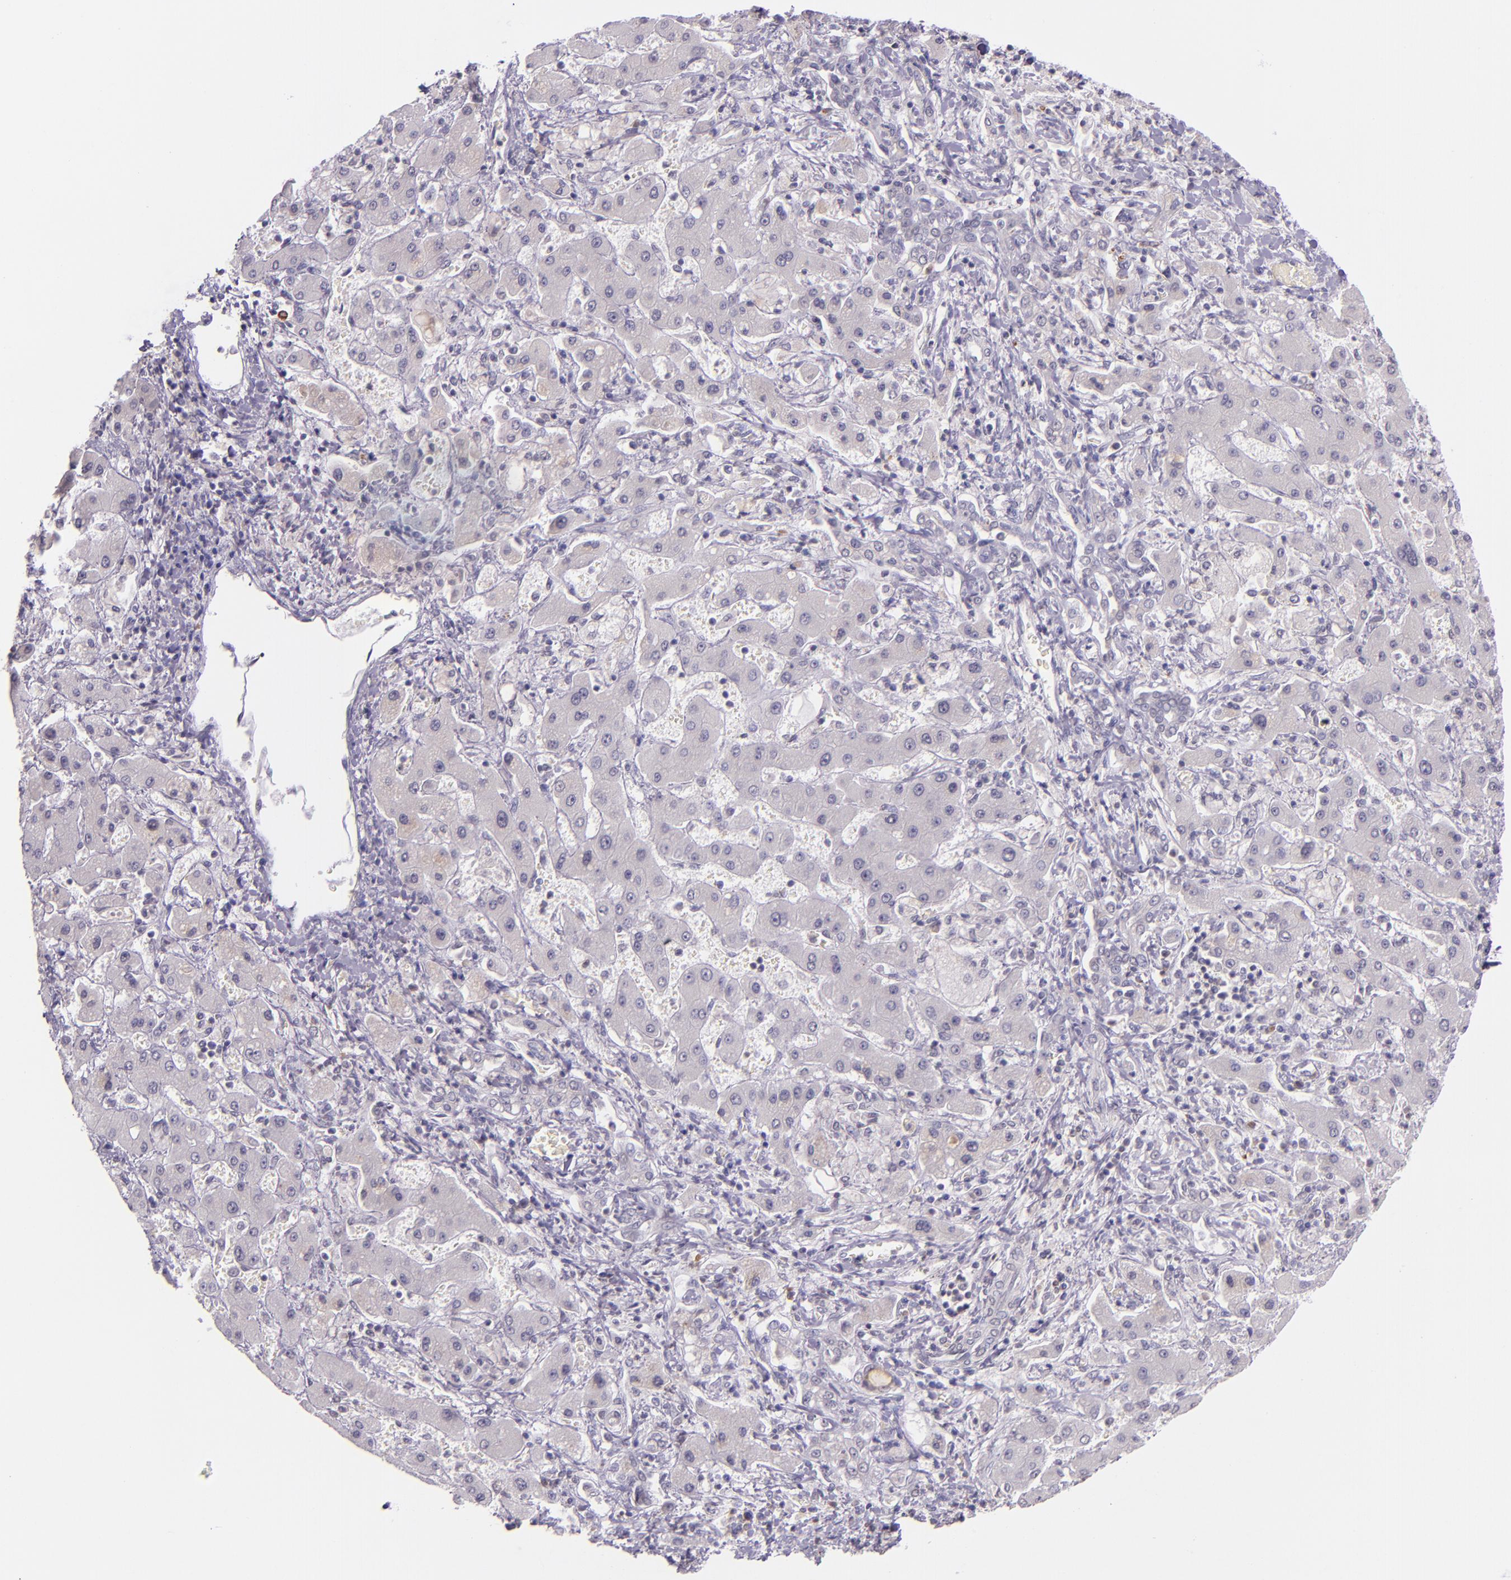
{"staining": {"intensity": "negative", "quantity": "none", "location": "none"}, "tissue": "liver cancer", "cell_type": "Tumor cells", "image_type": "cancer", "snomed": [{"axis": "morphology", "description": "Cholangiocarcinoma"}, {"axis": "topography", "description": "Liver"}], "caption": "Immunohistochemistry photomicrograph of neoplastic tissue: human liver cholangiocarcinoma stained with DAB (3,3'-diaminobenzidine) exhibits no significant protein positivity in tumor cells. The staining is performed using DAB (3,3'-diaminobenzidine) brown chromogen with nuclei counter-stained in using hematoxylin.", "gene": "RTN1", "patient": {"sex": "male", "age": 50}}